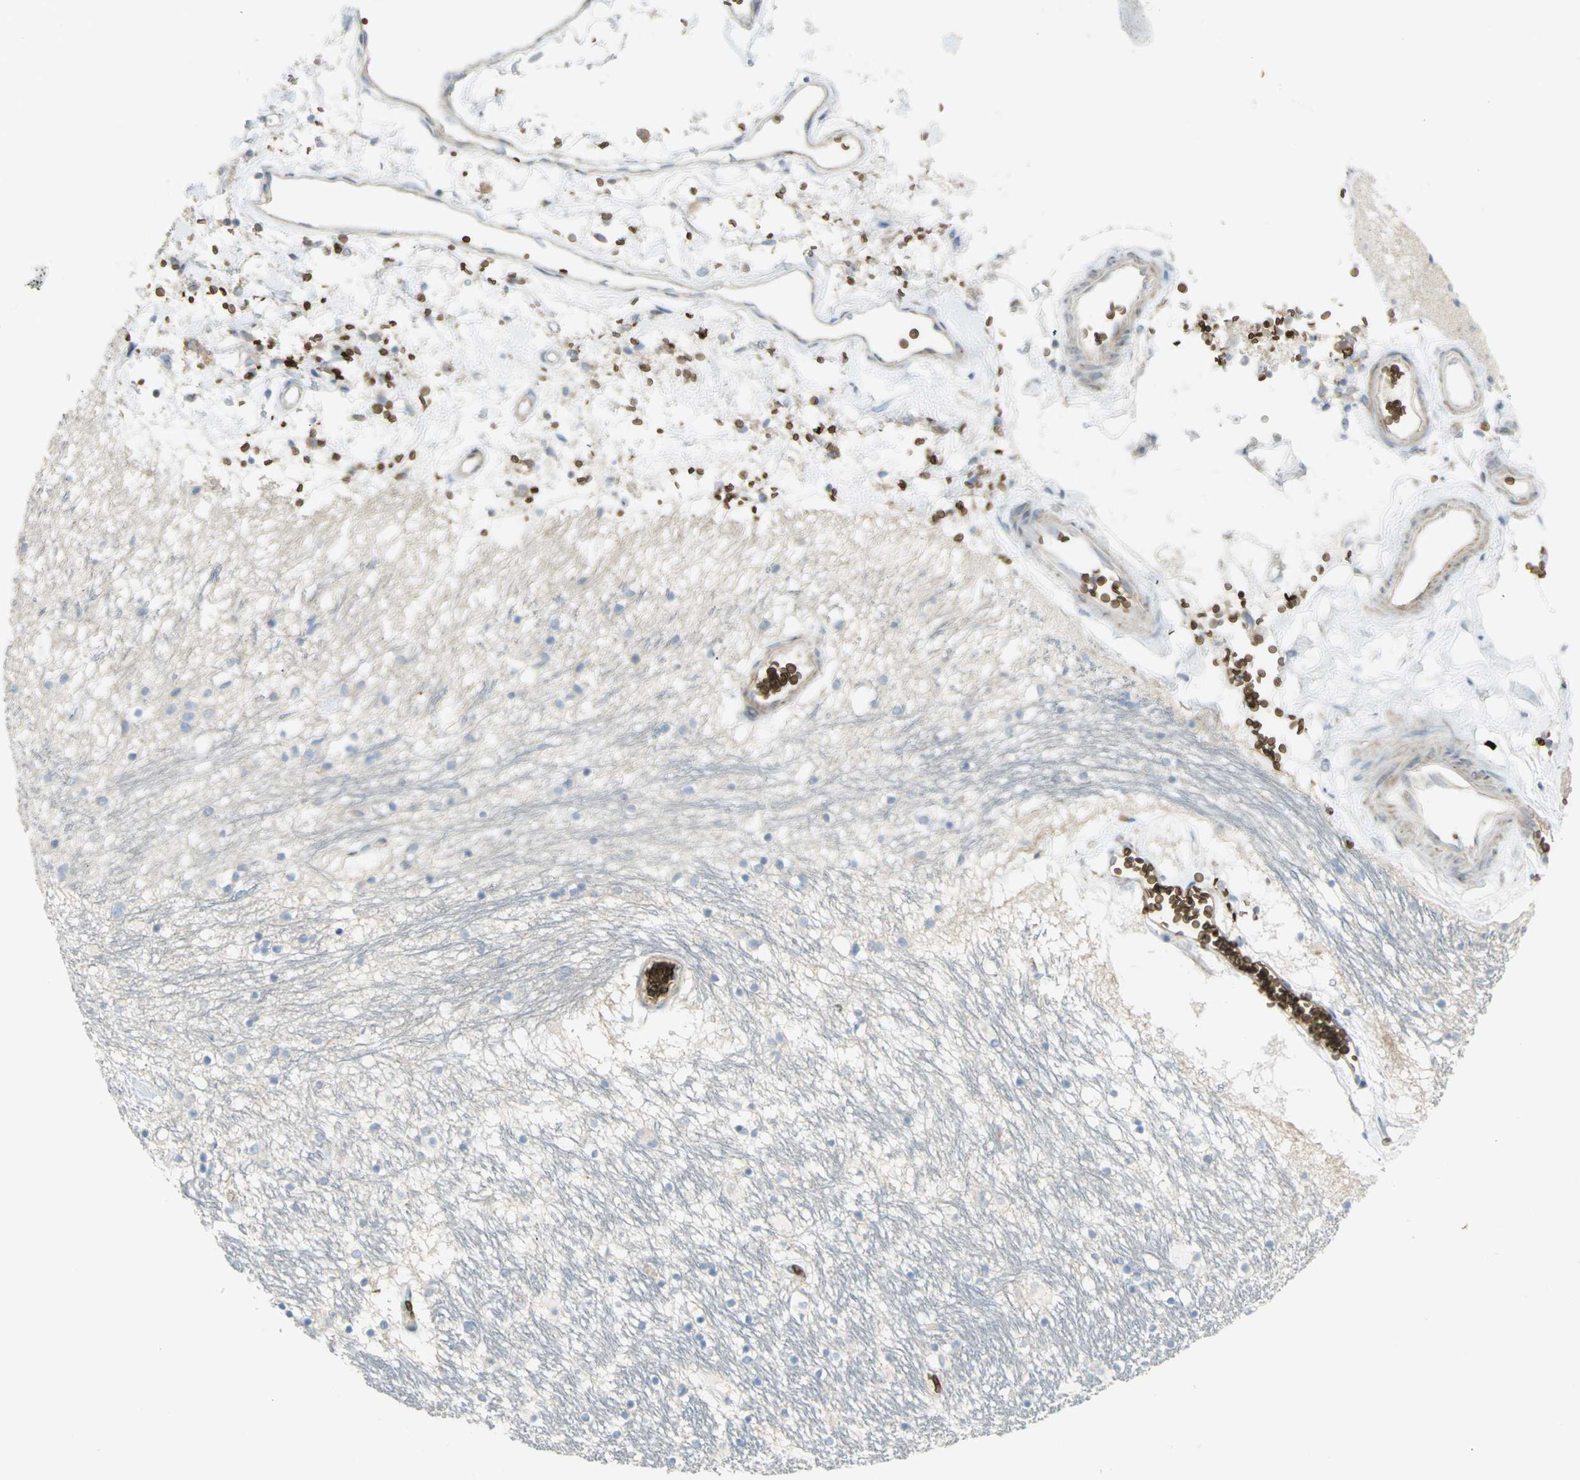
{"staining": {"intensity": "negative", "quantity": "none", "location": "none"}, "tissue": "hippocampus", "cell_type": "Glial cells", "image_type": "normal", "snomed": [{"axis": "morphology", "description": "Normal tissue, NOS"}, {"axis": "topography", "description": "Hippocampus"}], "caption": "An immunohistochemistry (IHC) image of benign hippocampus is shown. There is no staining in glial cells of hippocampus. (DAB immunohistochemistry (IHC) with hematoxylin counter stain).", "gene": "ANK1", "patient": {"sex": "male", "age": 45}}